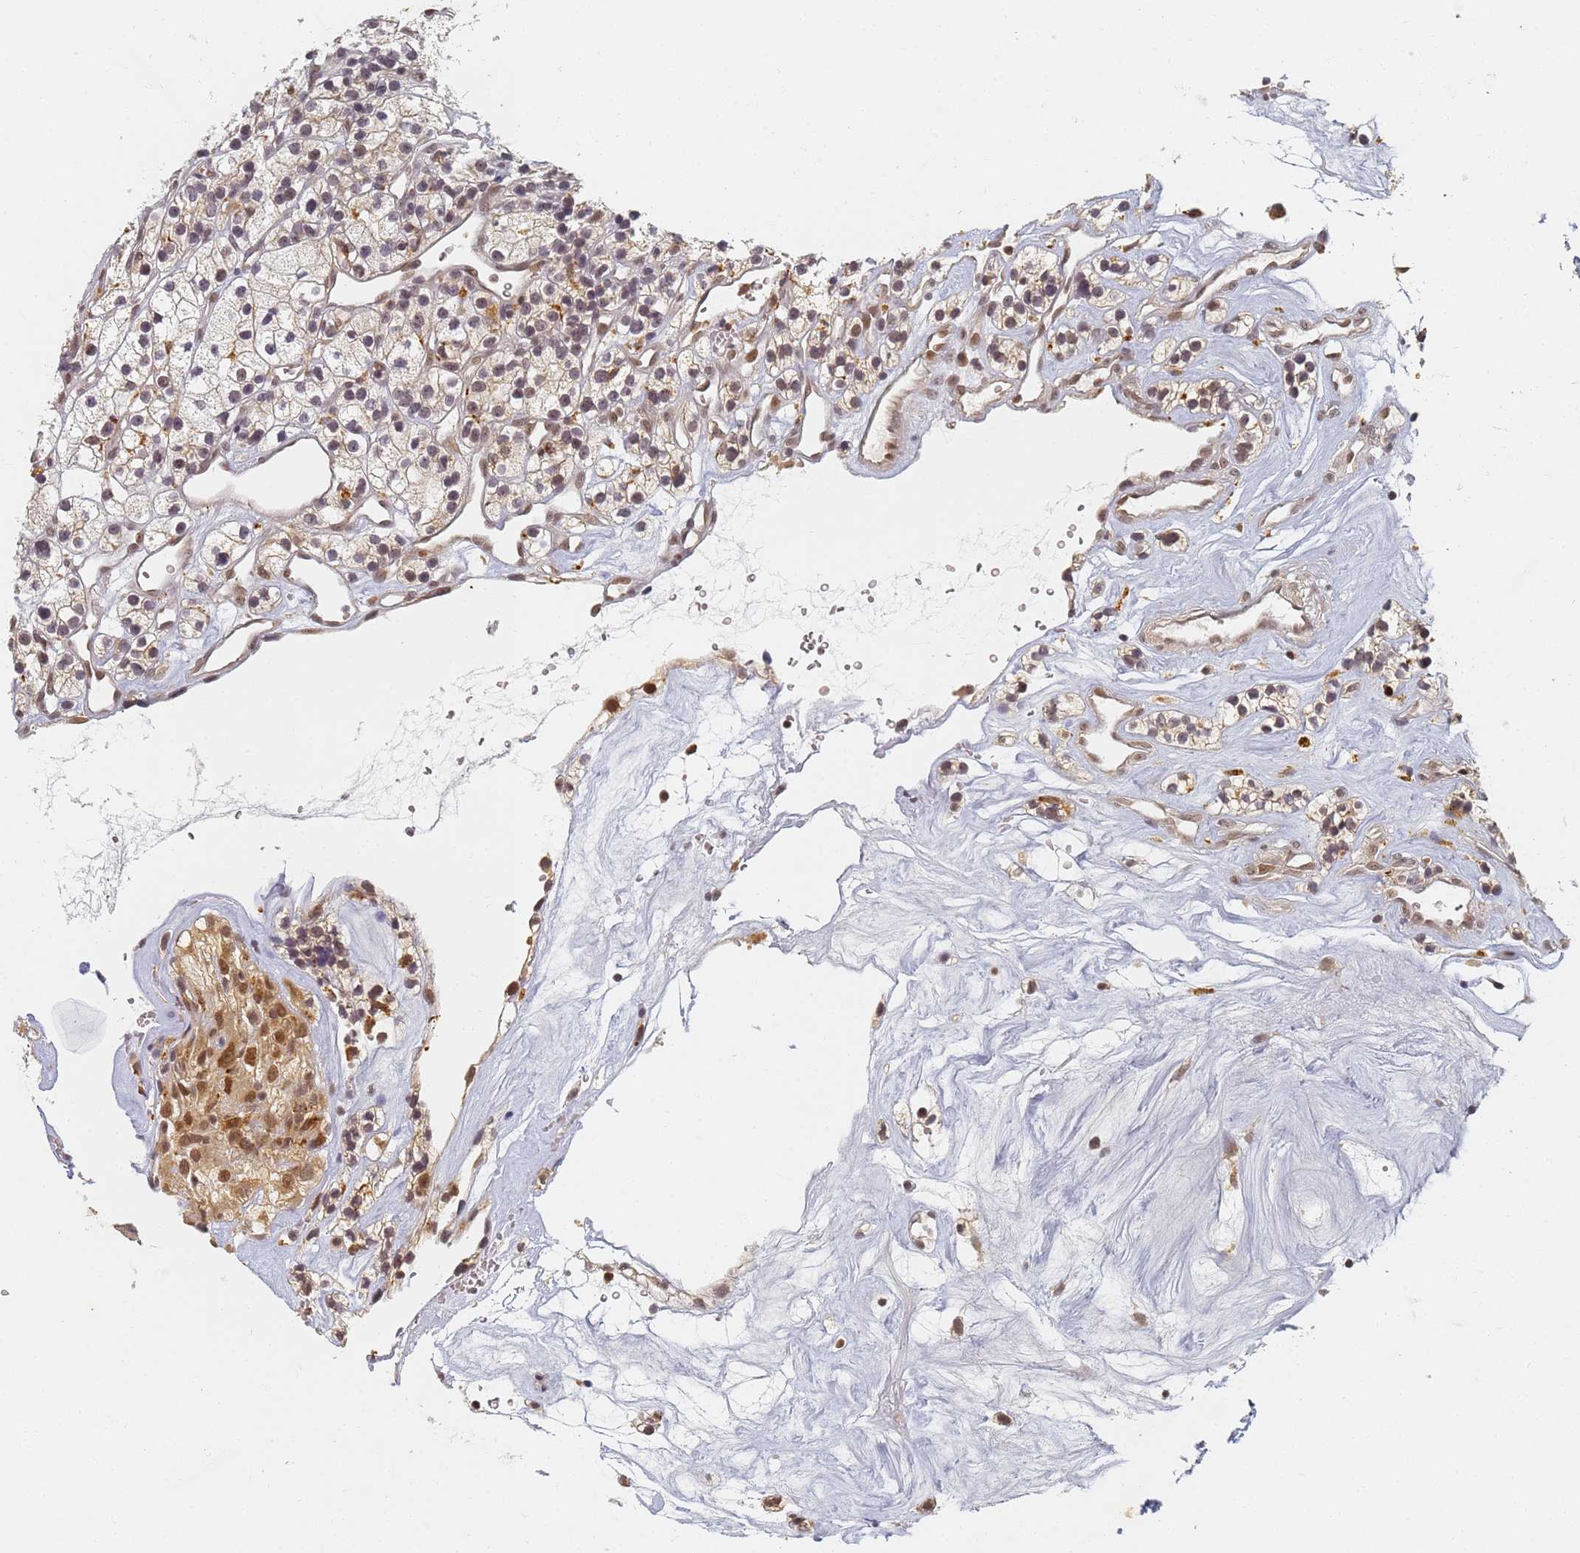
{"staining": {"intensity": "weak", "quantity": "25%-75%", "location": "cytoplasmic/membranous,nuclear"}, "tissue": "renal cancer", "cell_type": "Tumor cells", "image_type": "cancer", "snomed": [{"axis": "morphology", "description": "Adenocarcinoma, NOS"}, {"axis": "topography", "description": "Kidney"}], "caption": "Immunohistochemistry photomicrograph of neoplastic tissue: renal cancer stained using immunohistochemistry (IHC) demonstrates low levels of weak protein expression localized specifically in the cytoplasmic/membranous and nuclear of tumor cells, appearing as a cytoplasmic/membranous and nuclear brown color.", "gene": "HMCES", "patient": {"sex": "female", "age": 57}}